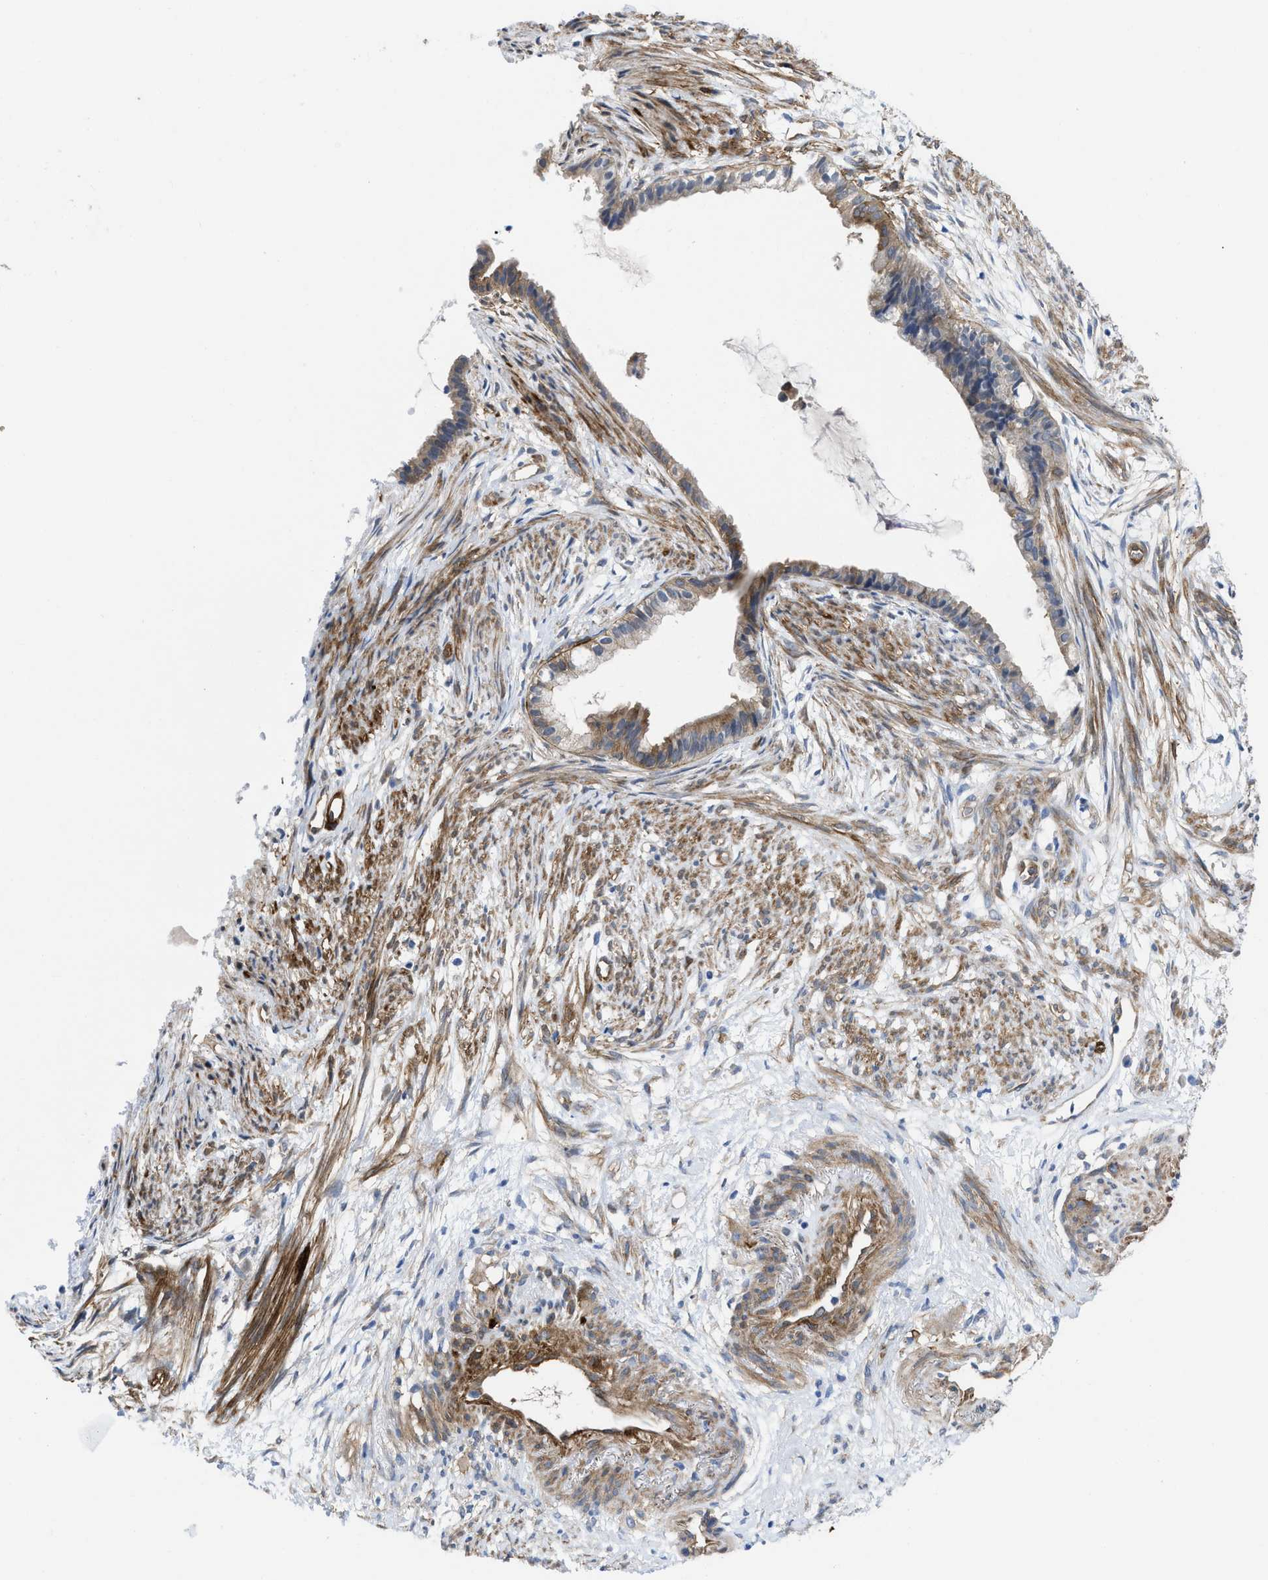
{"staining": {"intensity": "moderate", "quantity": "25%-75%", "location": "cytoplasmic/membranous"}, "tissue": "cervical cancer", "cell_type": "Tumor cells", "image_type": "cancer", "snomed": [{"axis": "morphology", "description": "Normal tissue, NOS"}, {"axis": "morphology", "description": "Adenocarcinoma, NOS"}, {"axis": "topography", "description": "Cervix"}, {"axis": "topography", "description": "Endometrium"}], "caption": "Immunohistochemistry (IHC) photomicrograph of human cervical cancer (adenocarcinoma) stained for a protein (brown), which displays medium levels of moderate cytoplasmic/membranous positivity in about 25%-75% of tumor cells.", "gene": "PDLIM5", "patient": {"sex": "female", "age": 86}}